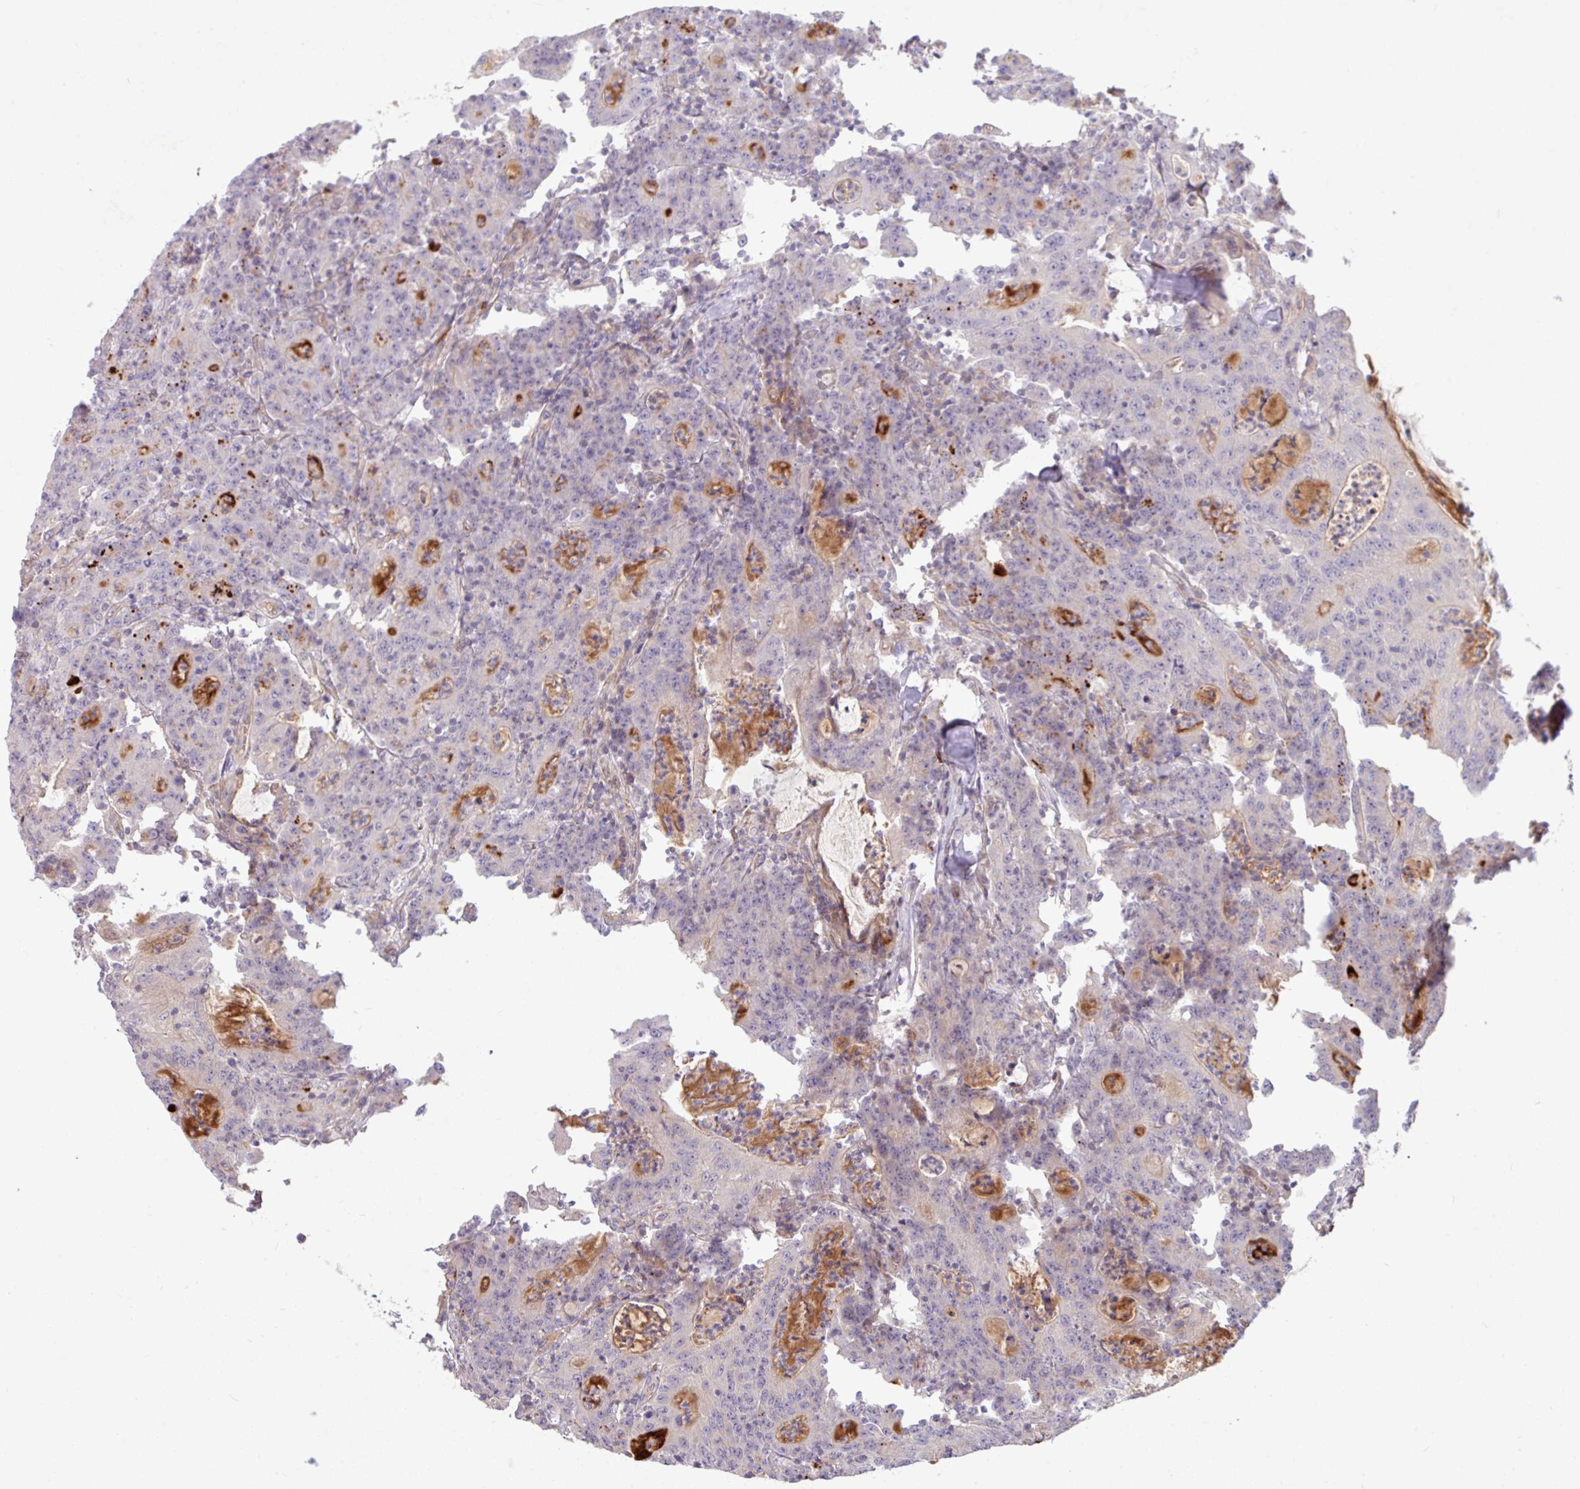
{"staining": {"intensity": "negative", "quantity": "none", "location": "none"}, "tissue": "colorectal cancer", "cell_type": "Tumor cells", "image_type": "cancer", "snomed": [{"axis": "morphology", "description": "Adenocarcinoma, NOS"}, {"axis": "topography", "description": "Colon"}], "caption": "DAB (3,3'-diaminobenzidine) immunohistochemical staining of colorectal adenocarcinoma reveals no significant positivity in tumor cells.", "gene": "B4GALNT4", "patient": {"sex": "male", "age": 83}}